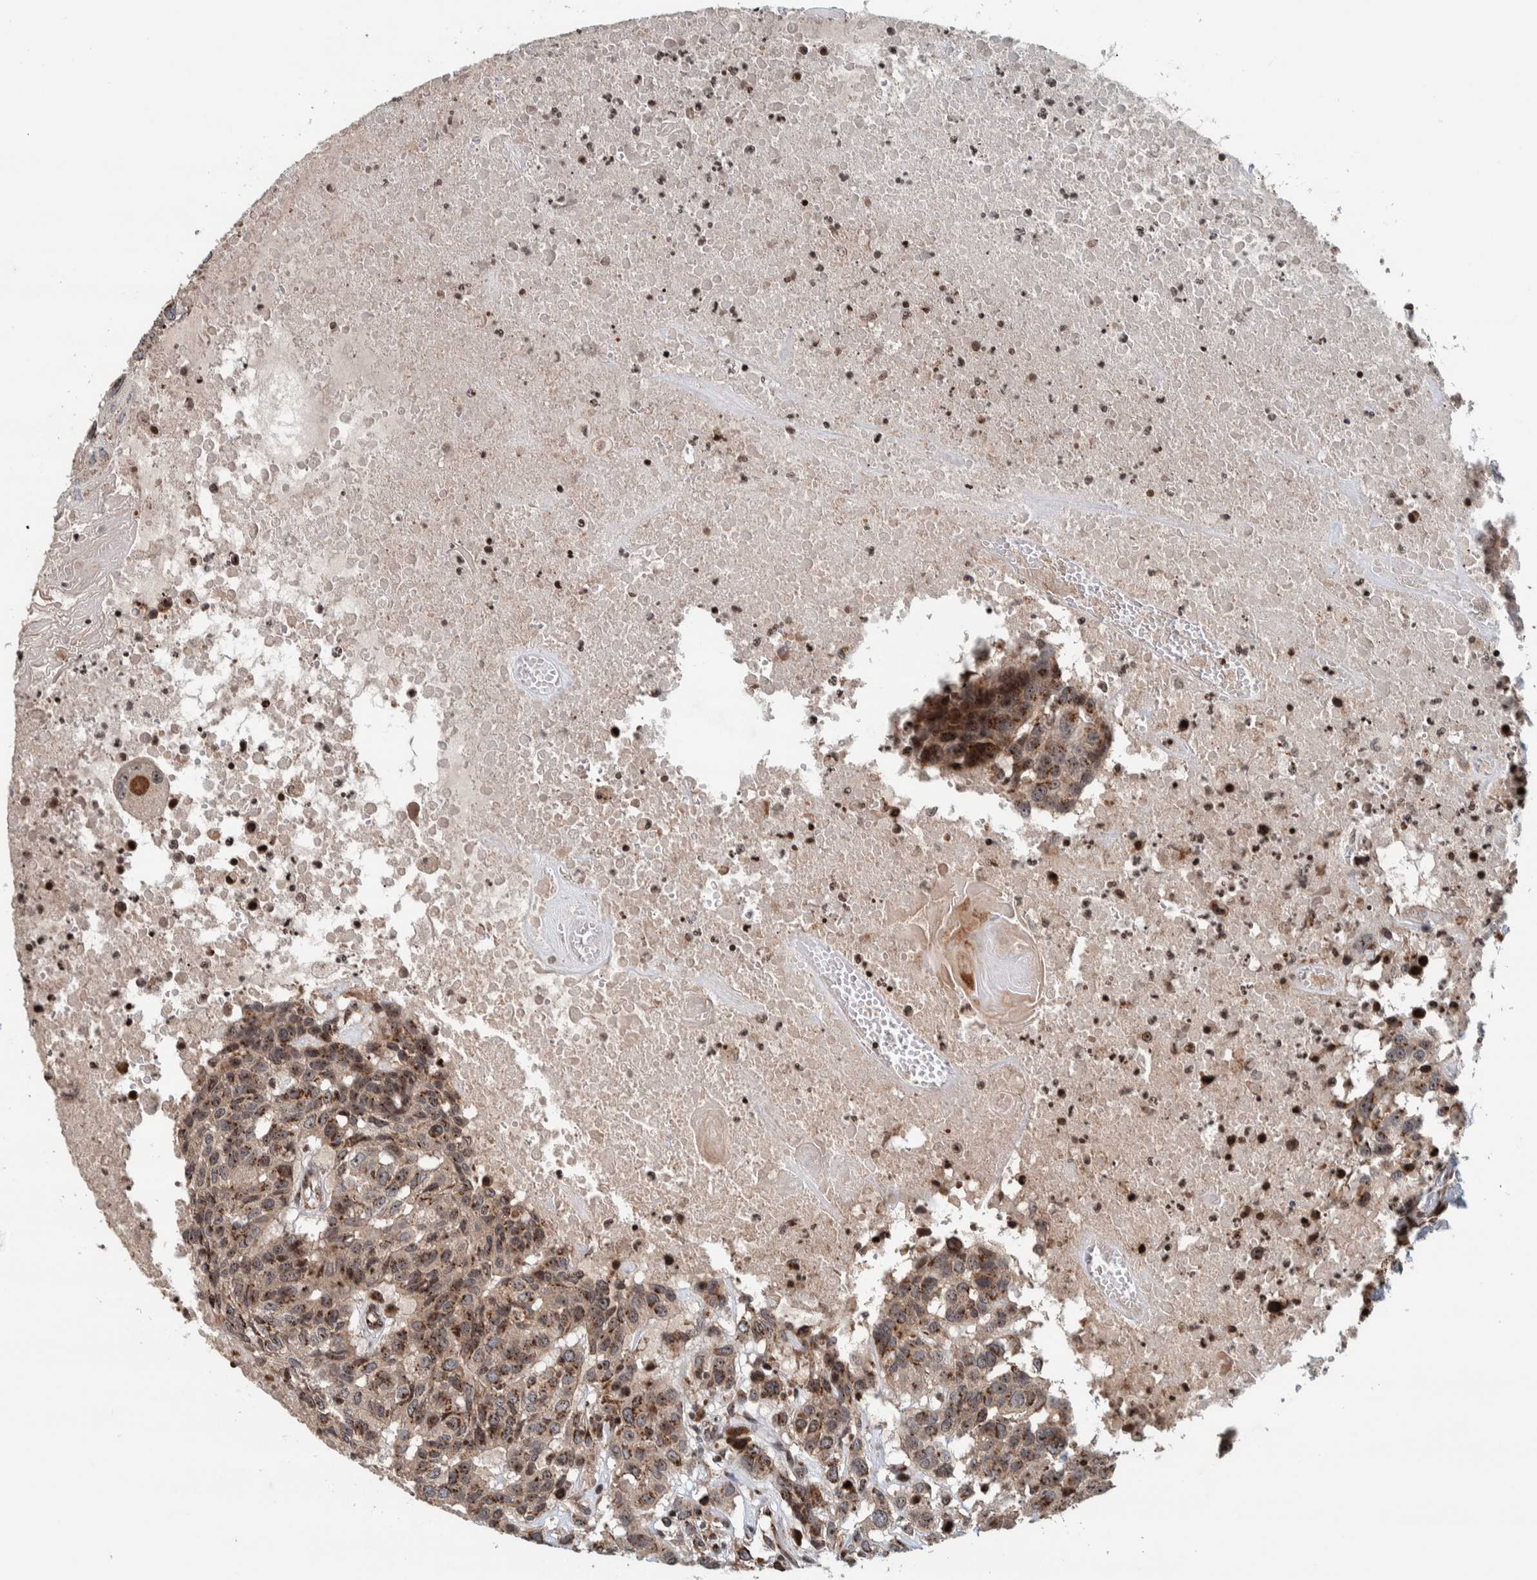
{"staining": {"intensity": "moderate", "quantity": ">75%", "location": "cytoplasmic/membranous,nuclear"}, "tissue": "head and neck cancer", "cell_type": "Tumor cells", "image_type": "cancer", "snomed": [{"axis": "morphology", "description": "Squamous cell carcinoma, NOS"}, {"axis": "topography", "description": "Head-Neck"}], "caption": "Head and neck cancer (squamous cell carcinoma) stained with immunohistochemistry (IHC) exhibits moderate cytoplasmic/membranous and nuclear positivity in approximately >75% of tumor cells.", "gene": "CCDC182", "patient": {"sex": "male", "age": 66}}